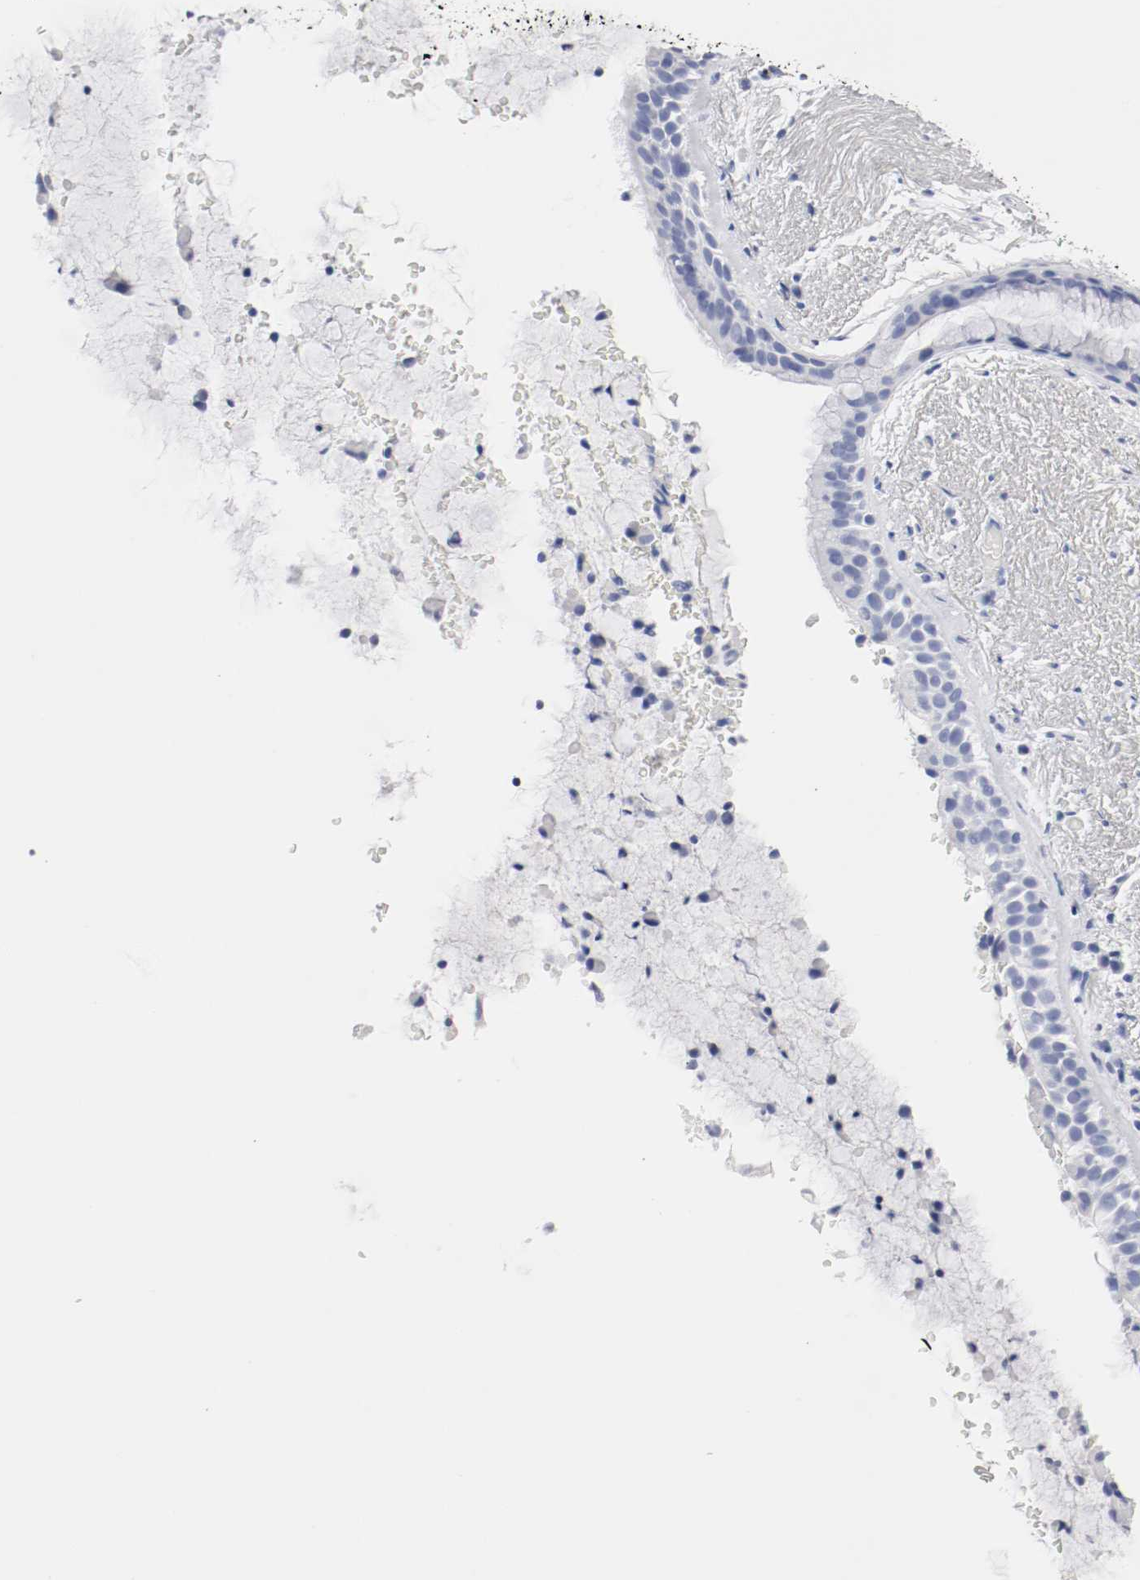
{"staining": {"intensity": "negative", "quantity": "none", "location": "none"}, "tissue": "bronchus", "cell_type": "Respiratory epithelial cells", "image_type": "normal", "snomed": [{"axis": "morphology", "description": "Normal tissue, NOS"}, {"axis": "topography", "description": "Bronchus"}], "caption": "This is an immunohistochemistry (IHC) photomicrograph of benign bronchus. There is no staining in respiratory epithelial cells.", "gene": "GAD1", "patient": {"sex": "female", "age": 54}}